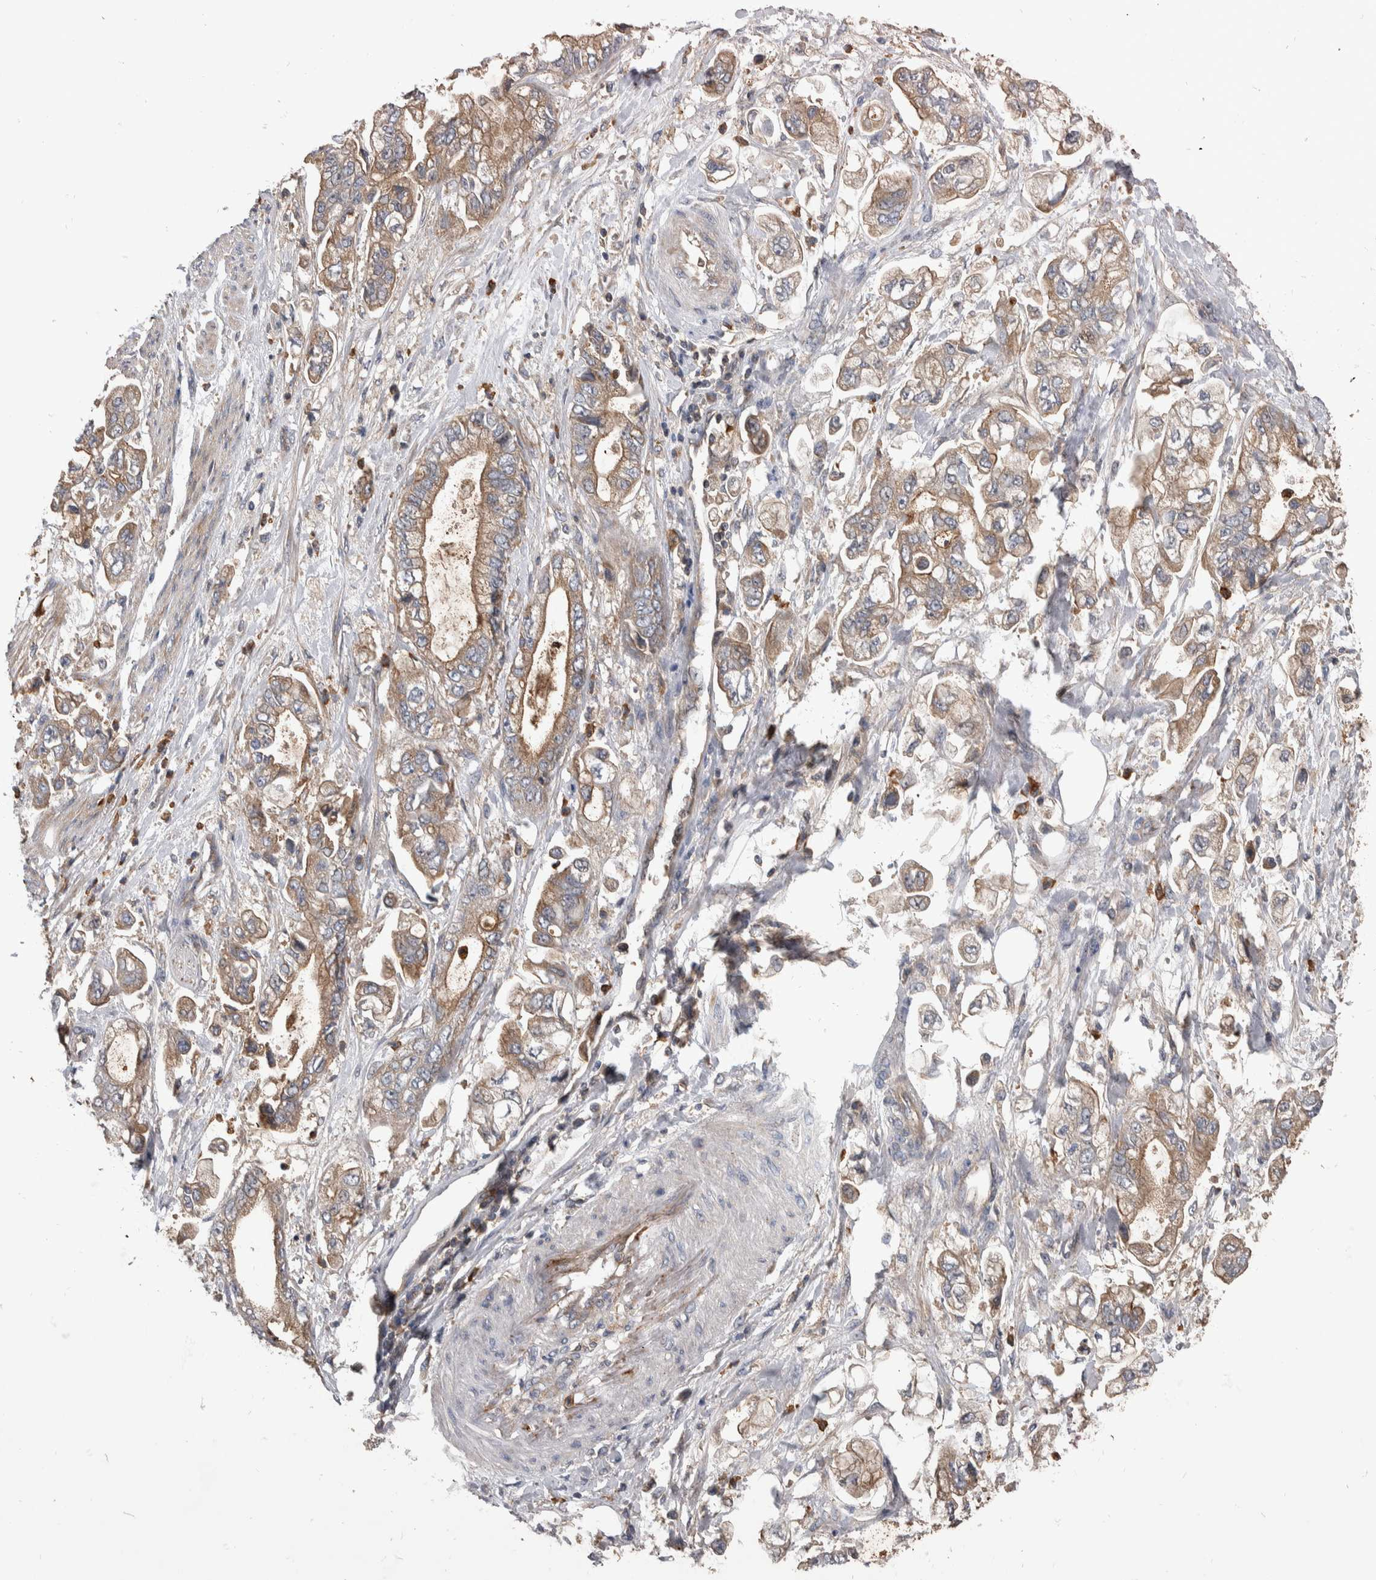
{"staining": {"intensity": "weak", "quantity": "25%-75%", "location": "cytoplasmic/membranous"}, "tissue": "stomach cancer", "cell_type": "Tumor cells", "image_type": "cancer", "snomed": [{"axis": "morphology", "description": "Normal tissue, NOS"}, {"axis": "morphology", "description": "Adenocarcinoma, NOS"}, {"axis": "topography", "description": "Stomach"}], "caption": "This photomicrograph reveals immunohistochemistry (IHC) staining of stomach cancer, with low weak cytoplasmic/membranous staining in approximately 25%-75% of tumor cells.", "gene": "SDCBP", "patient": {"sex": "male", "age": 62}}